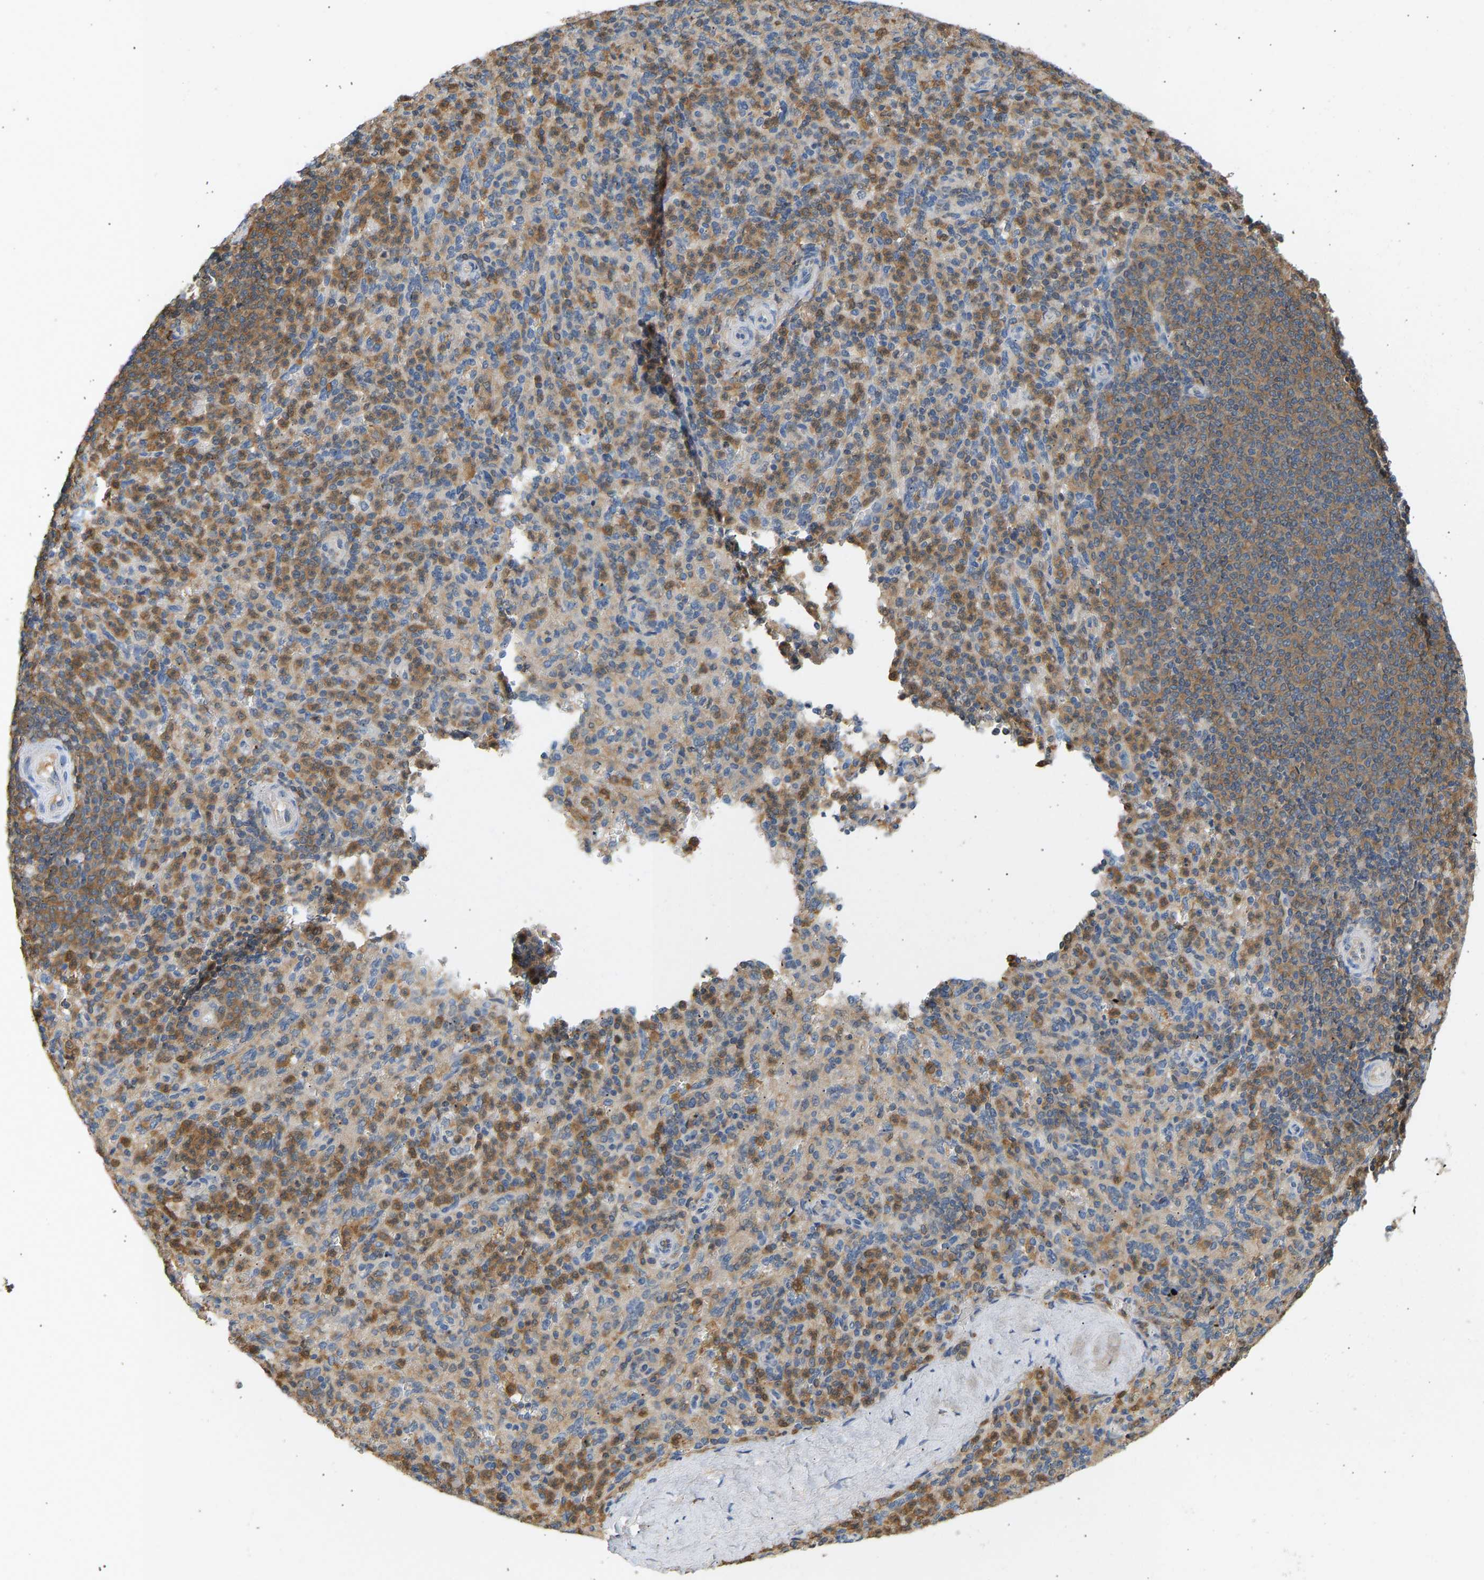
{"staining": {"intensity": "moderate", "quantity": "25%-75%", "location": "cytoplasmic/membranous"}, "tissue": "spleen", "cell_type": "Cells in red pulp", "image_type": "normal", "snomed": [{"axis": "morphology", "description": "Normal tissue, NOS"}, {"axis": "topography", "description": "Spleen"}], "caption": "This histopathology image exhibits immunohistochemistry staining of unremarkable spleen, with medium moderate cytoplasmic/membranous positivity in approximately 25%-75% of cells in red pulp.", "gene": "ENO1", "patient": {"sex": "male", "age": 36}}